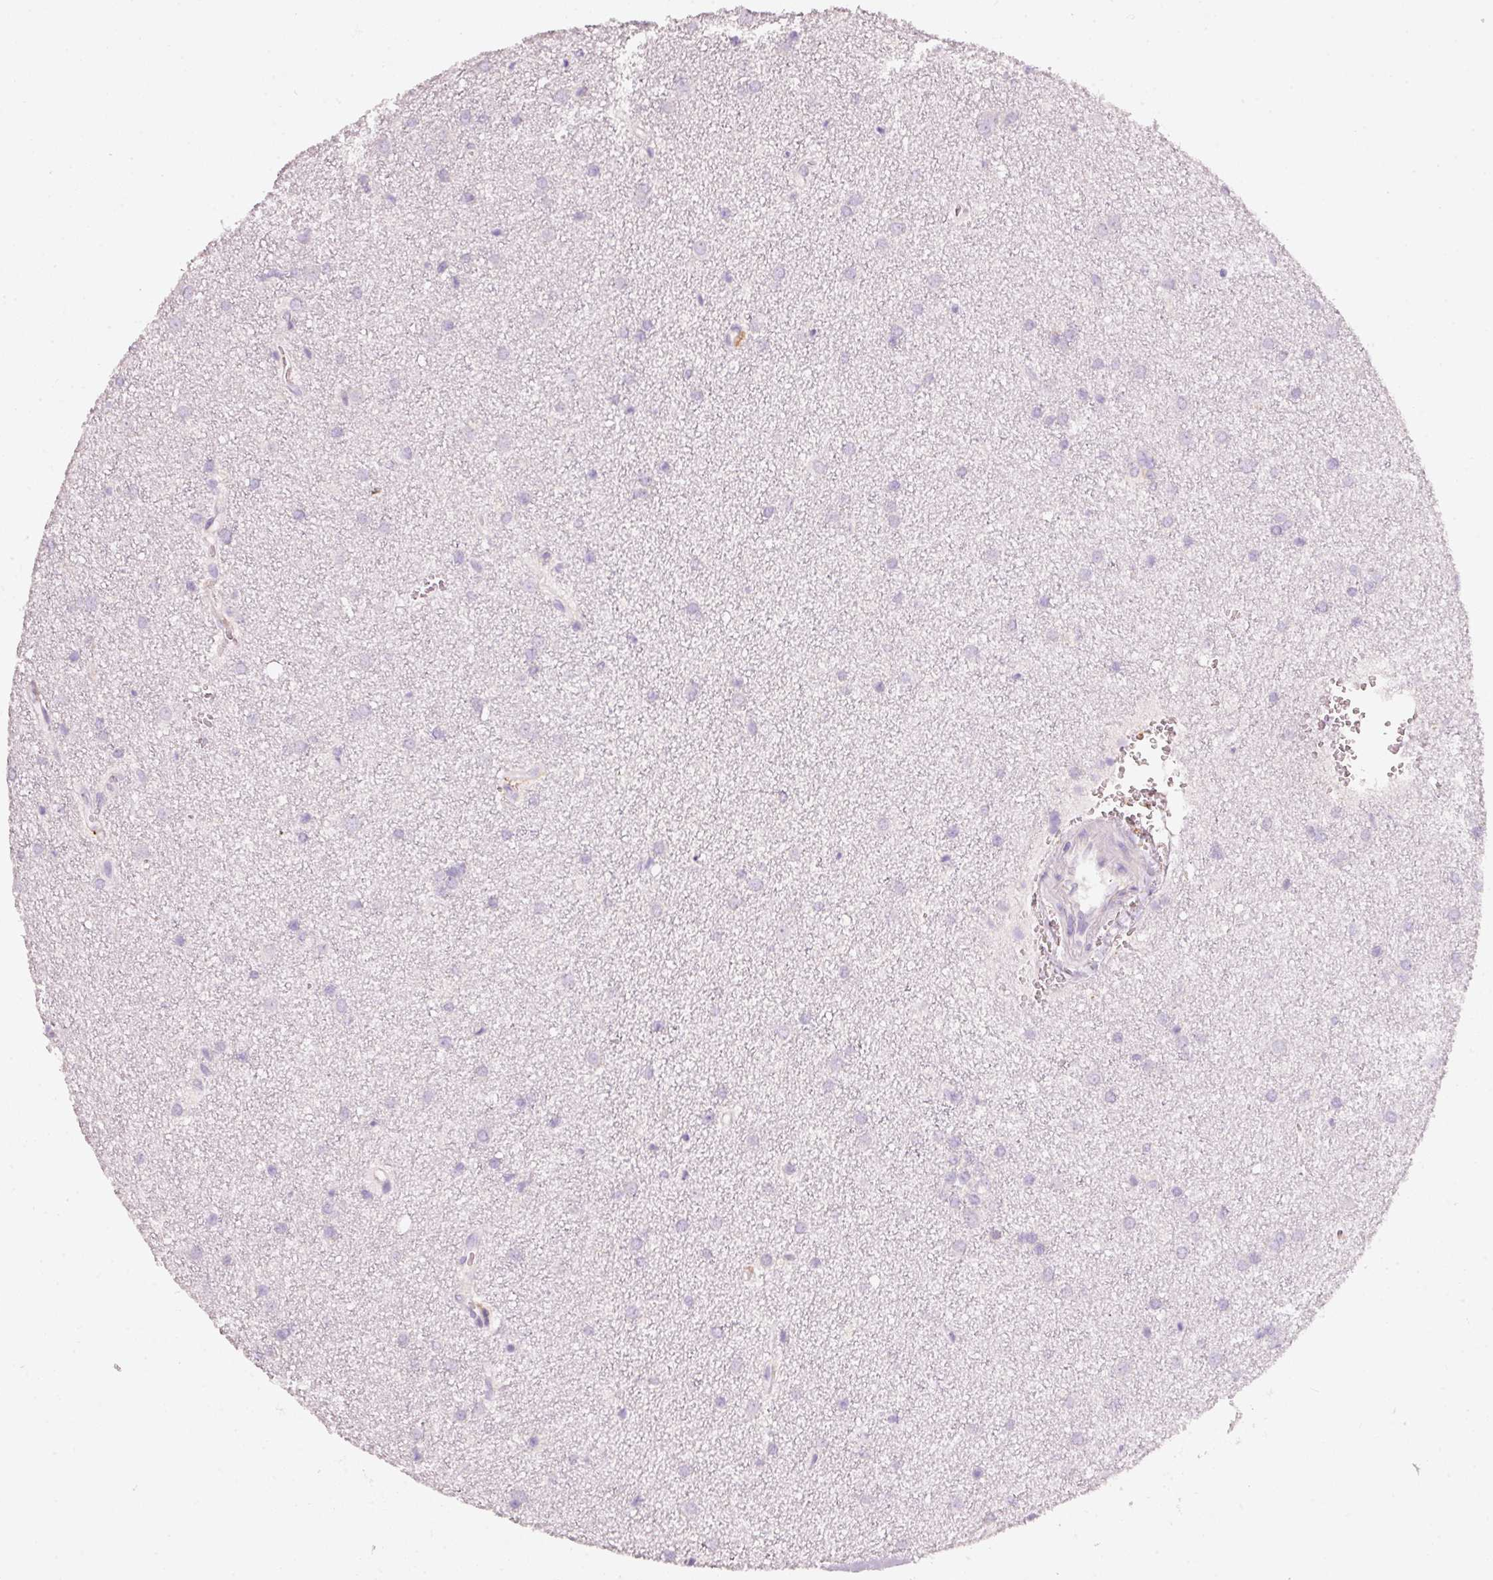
{"staining": {"intensity": "negative", "quantity": "none", "location": "none"}, "tissue": "glioma", "cell_type": "Tumor cells", "image_type": "cancer", "snomed": [{"axis": "morphology", "description": "Glioma, malignant, Low grade"}, {"axis": "topography", "description": "Cerebellum"}], "caption": "Malignant low-grade glioma was stained to show a protein in brown. There is no significant positivity in tumor cells.", "gene": "IQGAP2", "patient": {"sex": "female", "age": 5}}